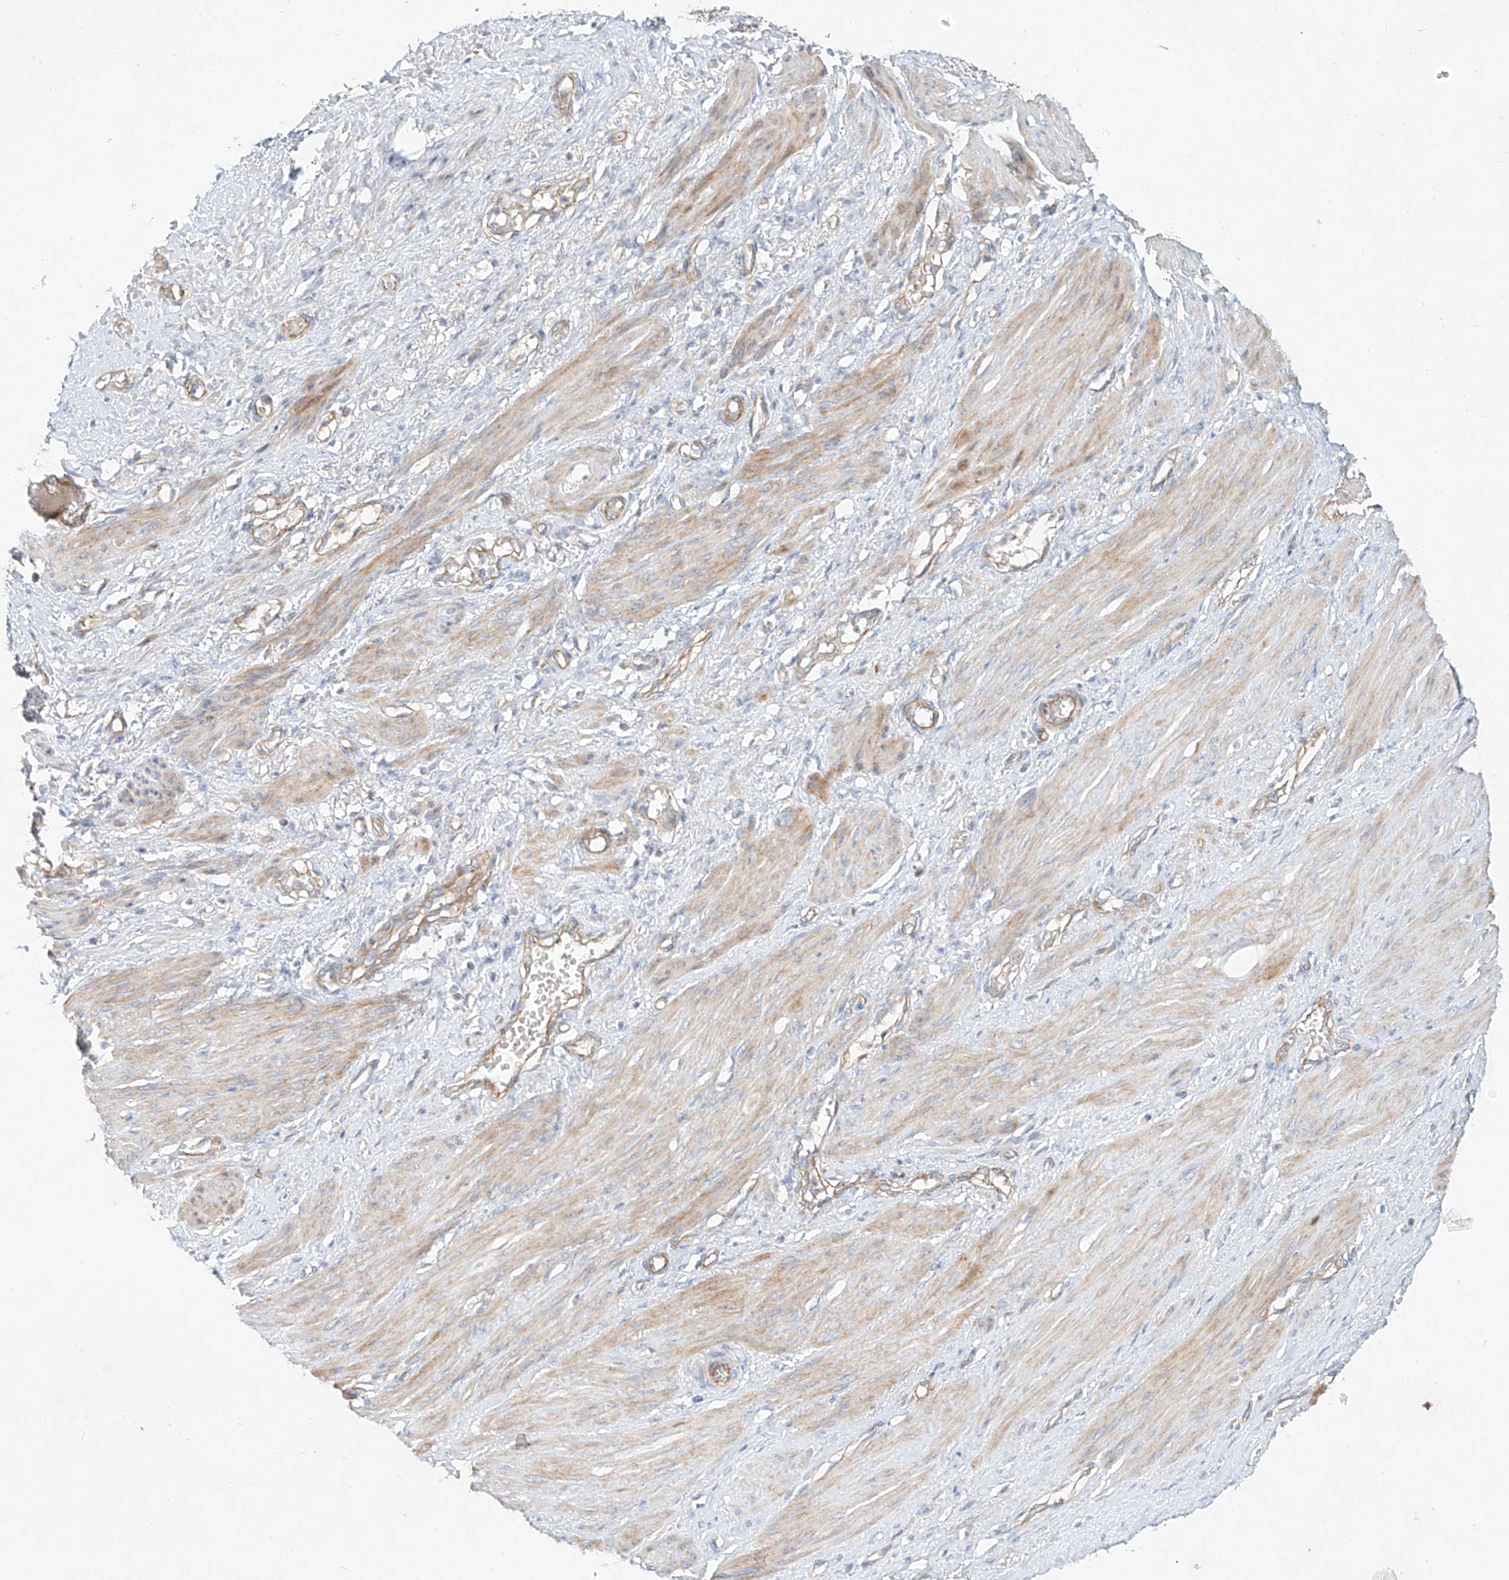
{"staining": {"intensity": "moderate", "quantity": ">75%", "location": "cytoplasmic/membranous"}, "tissue": "smooth muscle", "cell_type": "Smooth muscle cells", "image_type": "normal", "snomed": [{"axis": "morphology", "description": "Normal tissue, NOS"}, {"axis": "topography", "description": "Endometrium"}], "caption": "Smooth muscle stained with immunohistochemistry exhibits moderate cytoplasmic/membranous expression in approximately >75% of smooth muscle cells. (Brightfield microscopy of DAB IHC at high magnification).", "gene": "AJM1", "patient": {"sex": "female", "age": 33}}